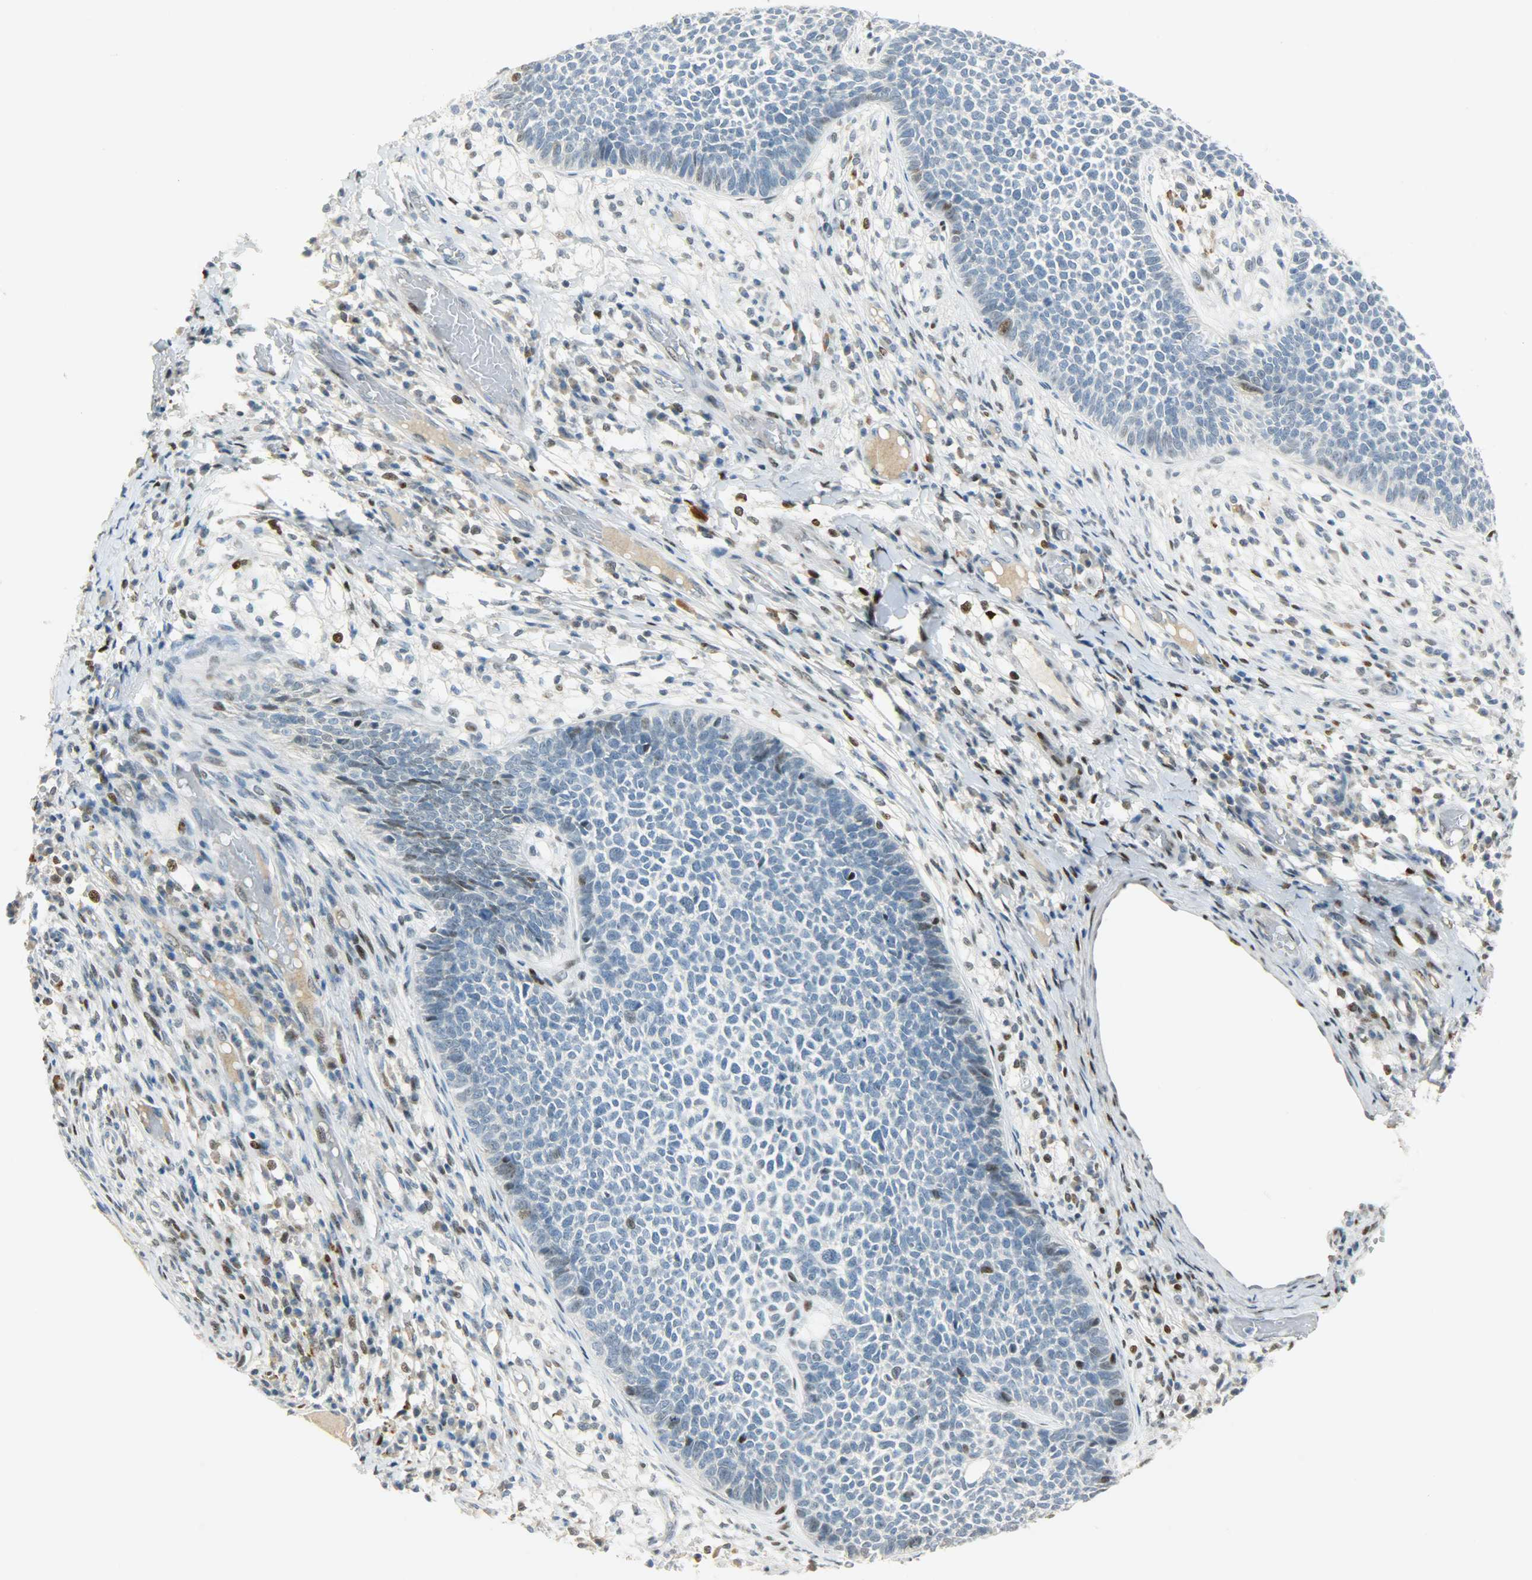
{"staining": {"intensity": "weak", "quantity": "<25%", "location": "nuclear"}, "tissue": "skin cancer", "cell_type": "Tumor cells", "image_type": "cancer", "snomed": [{"axis": "morphology", "description": "Basal cell carcinoma"}, {"axis": "topography", "description": "Skin"}], "caption": "The immunohistochemistry (IHC) micrograph has no significant positivity in tumor cells of skin cancer tissue. The staining was performed using DAB (3,3'-diaminobenzidine) to visualize the protein expression in brown, while the nuclei were stained in blue with hematoxylin (Magnification: 20x).", "gene": "JUNB", "patient": {"sex": "female", "age": 84}}